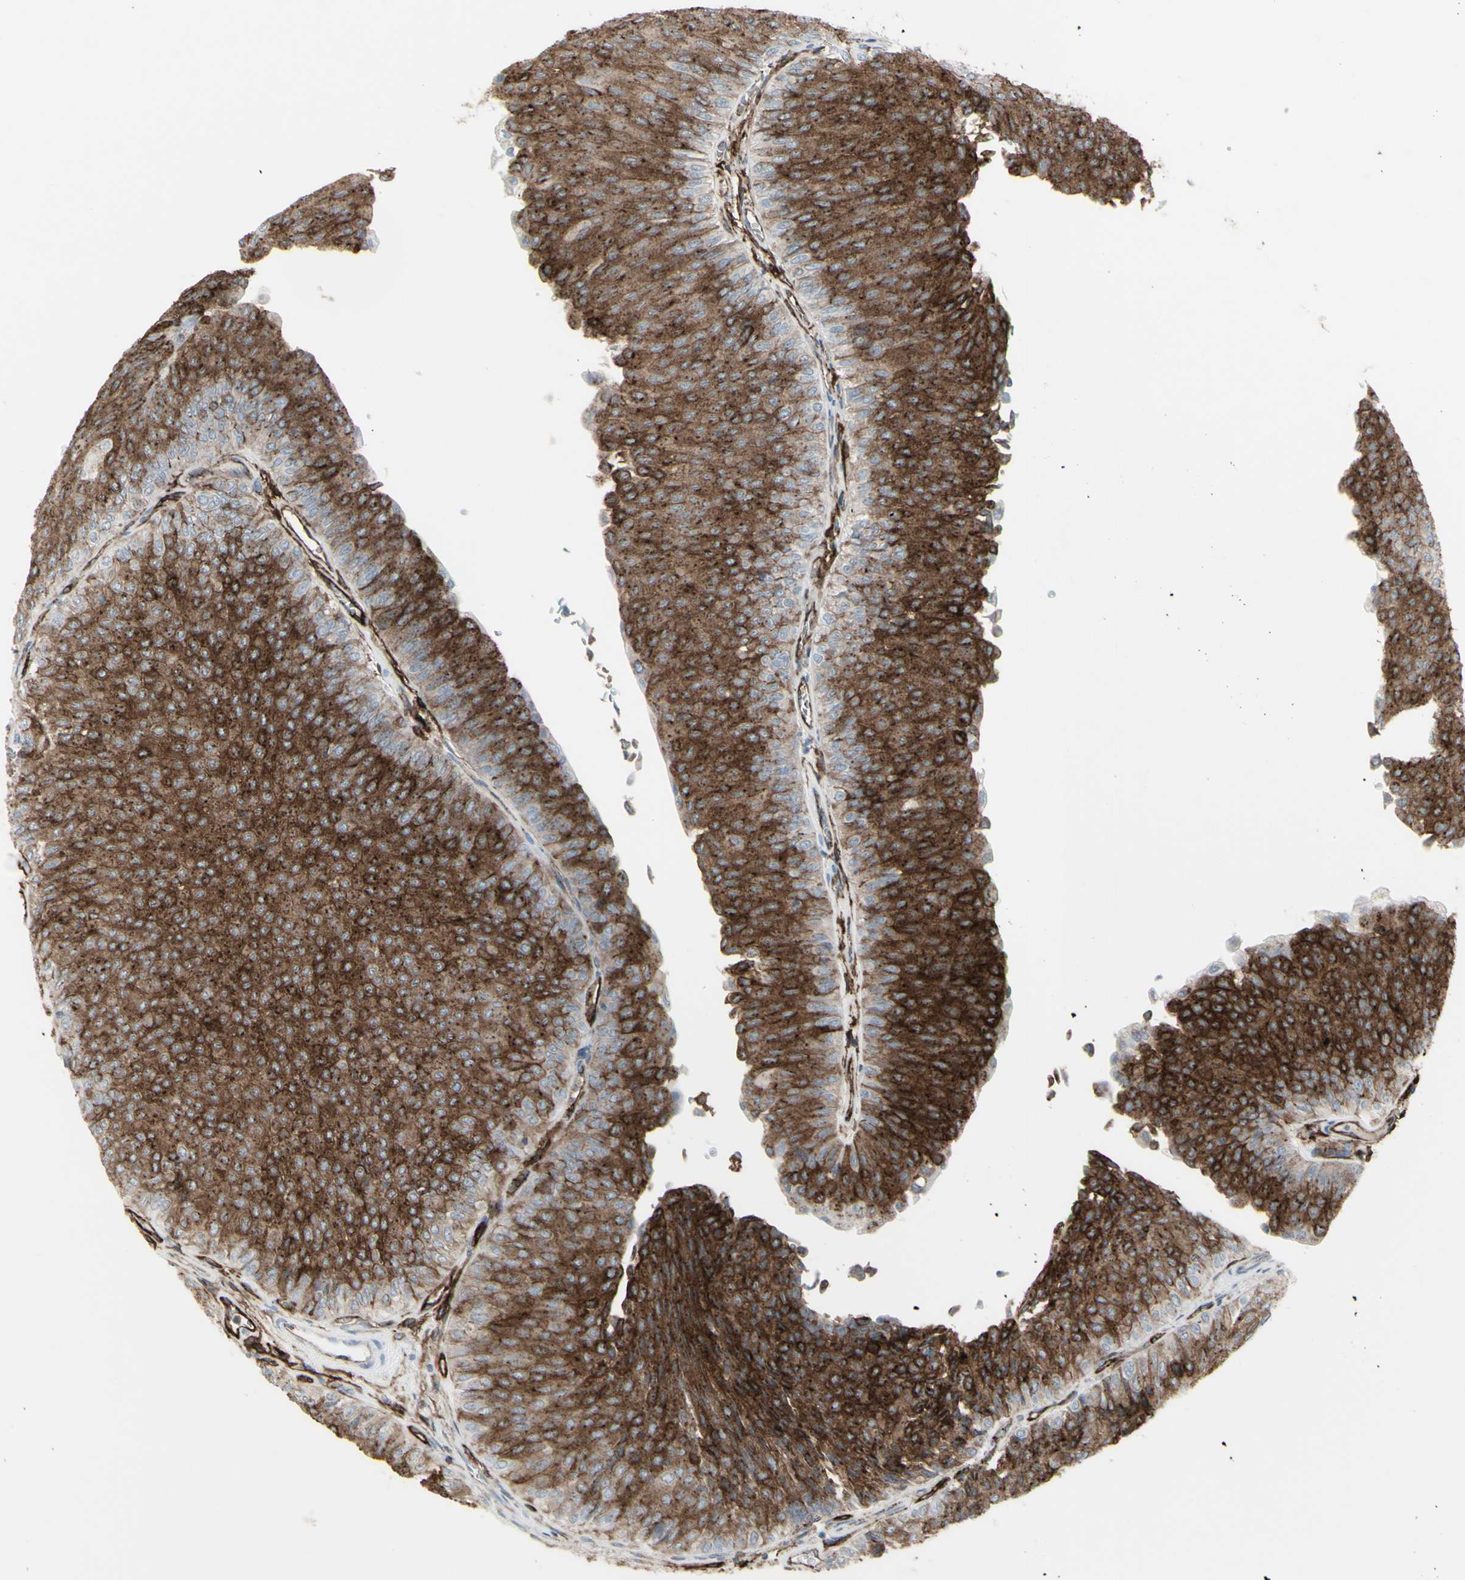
{"staining": {"intensity": "moderate", "quantity": ">75%", "location": "cytoplasmic/membranous"}, "tissue": "urothelial cancer", "cell_type": "Tumor cells", "image_type": "cancer", "snomed": [{"axis": "morphology", "description": "Urothelial carcinoma, Low grade"}, {"axis": "topography", "description": "Urinary bladder"}], "caption": "Urothelial cancer stained with a brown dye exhibits moderate cytoplasmic/membranous positive staining in about >75% of tumor cells.", "gene": "GJA1", "patient": {"sex": "male", "age": 78}}